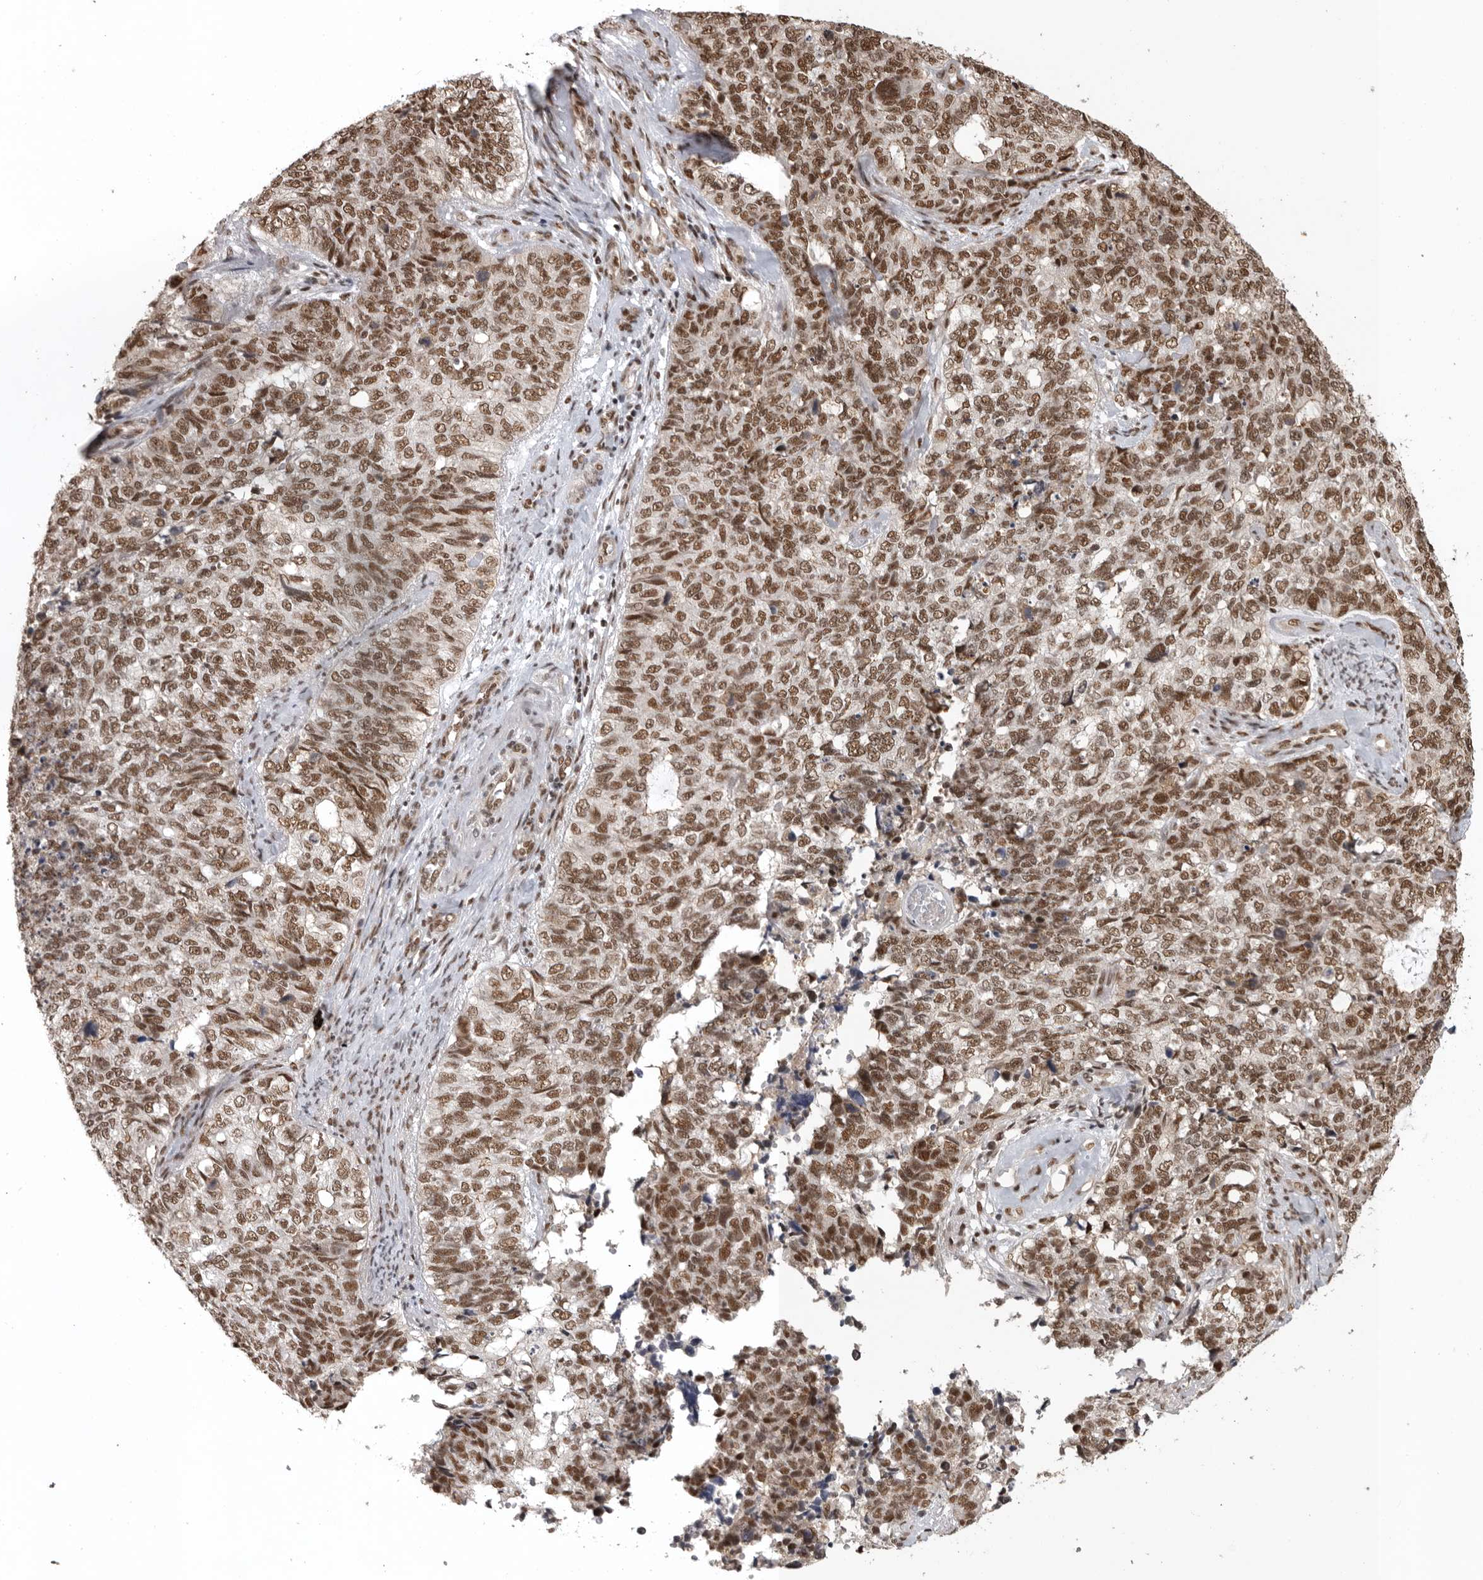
{"staining": {"intensity": "strong", "quantity": ">75%", "location": "nuclear"}, "tissue": "cervical cancer", "cell_type": "Tumor cells", "image_type": "cancer", "snomed": [{"axis": "morphology", "description": "Squamous cell carcinoma, NOS"}, {"axis": "topography", "description": "Cervix"}], "caption": "Cervical cancer tissue exhibits strong nuclear staining in approximately >75% of tumor cells, visualized by immunohistochemistry.", "gene": "CBLL1", "patient": {"sex": "female", "age": 63}}